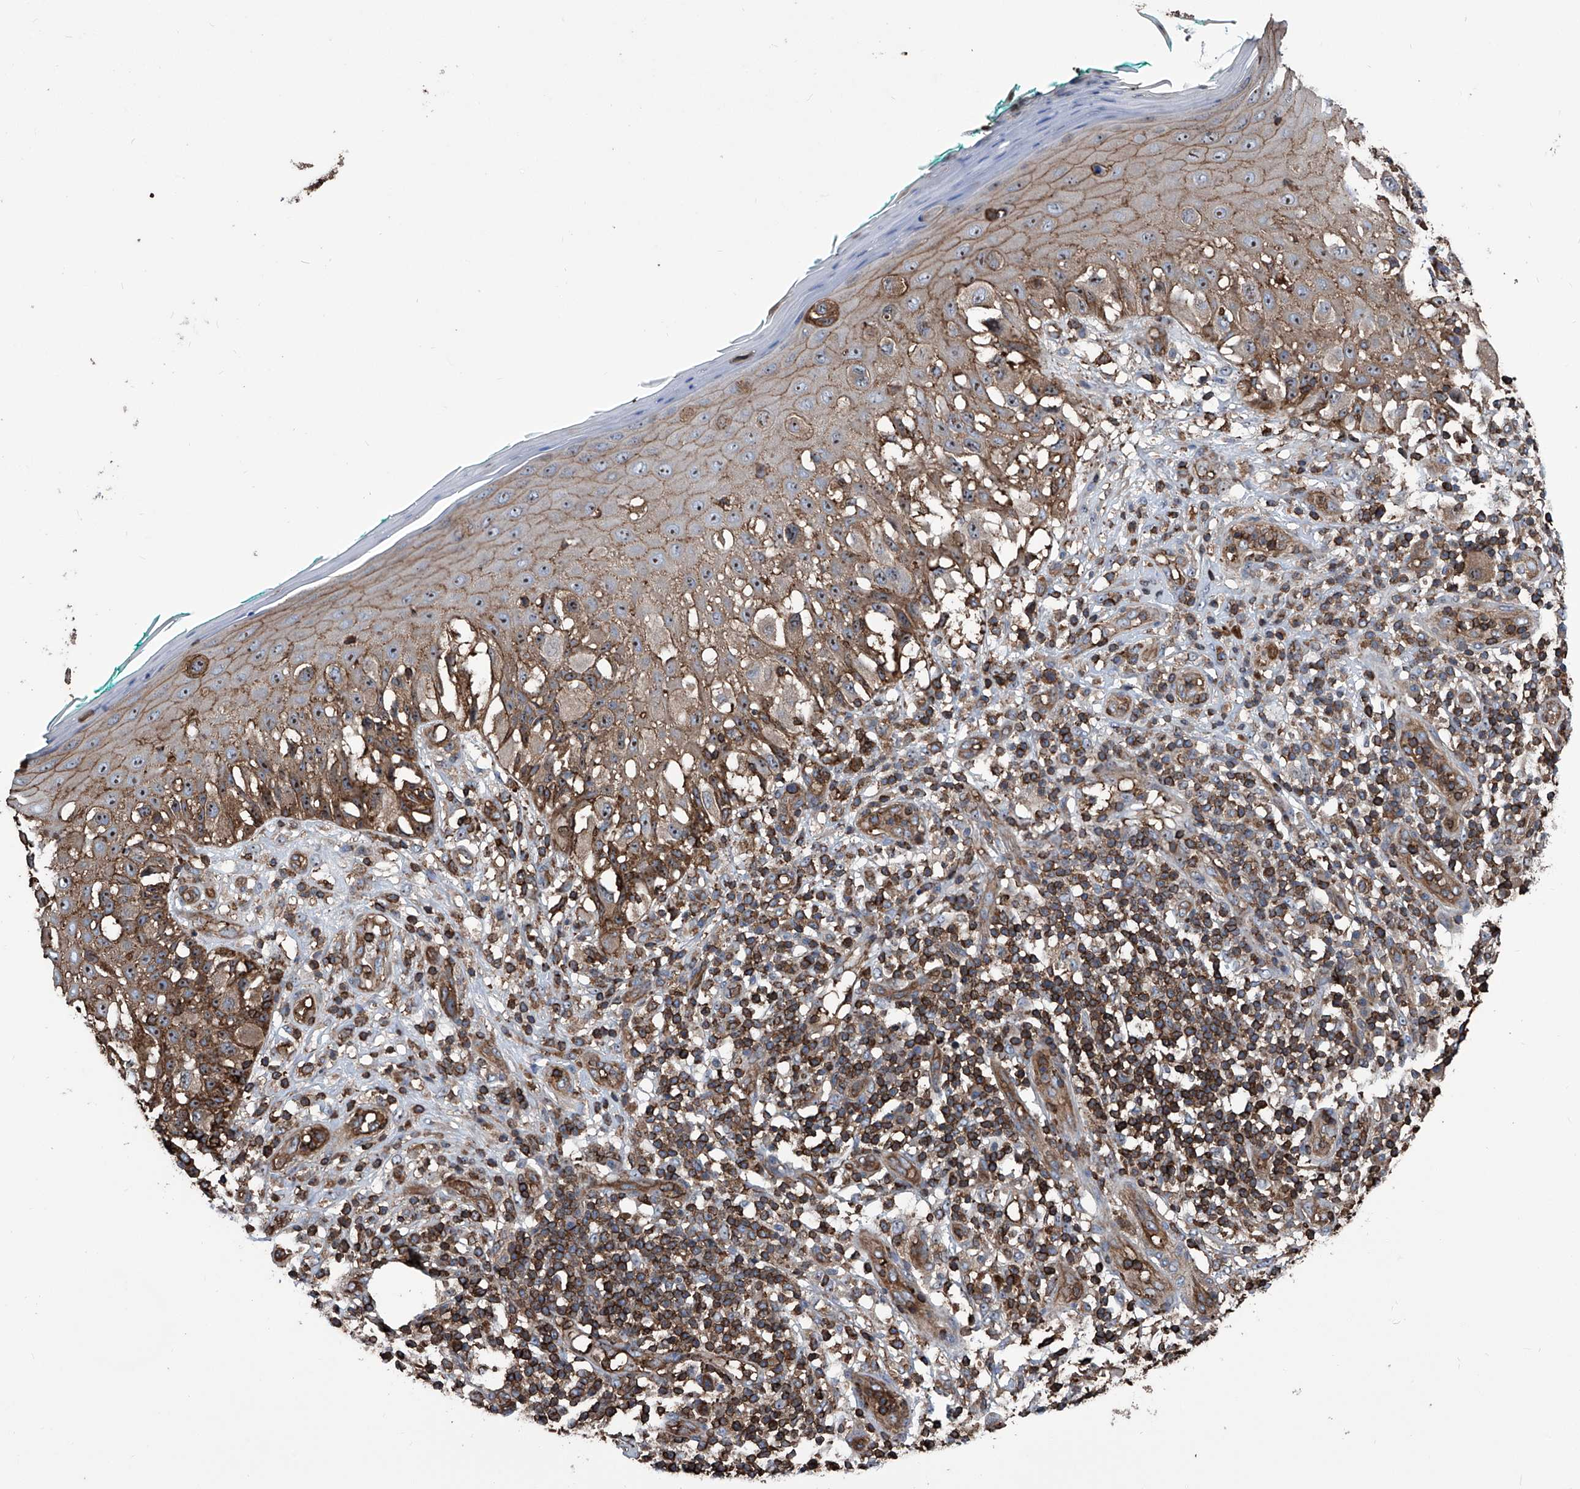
{"staining": {"intensity": "moderate", "quantity": ">75%", "location": "cytoplasmic/membranous,nuclear"}, "tissue": "melanoma", "cell_type": "Tumor cells", "image_type": "cancer", "snomed": [{"axis": "morphology", "description": "Malignant melanoma, NOS"}, {"axis": "topography", "description": "Skin"}], "caption": "Immunohistochemical staining of melanoma shows medium levels of moderate cytoplasmic/membranous and nuclear protein expression in approximately >75% of tumor cells.", "gene": "ZNF484", "patient": {"sex": "female", "age": 81}}